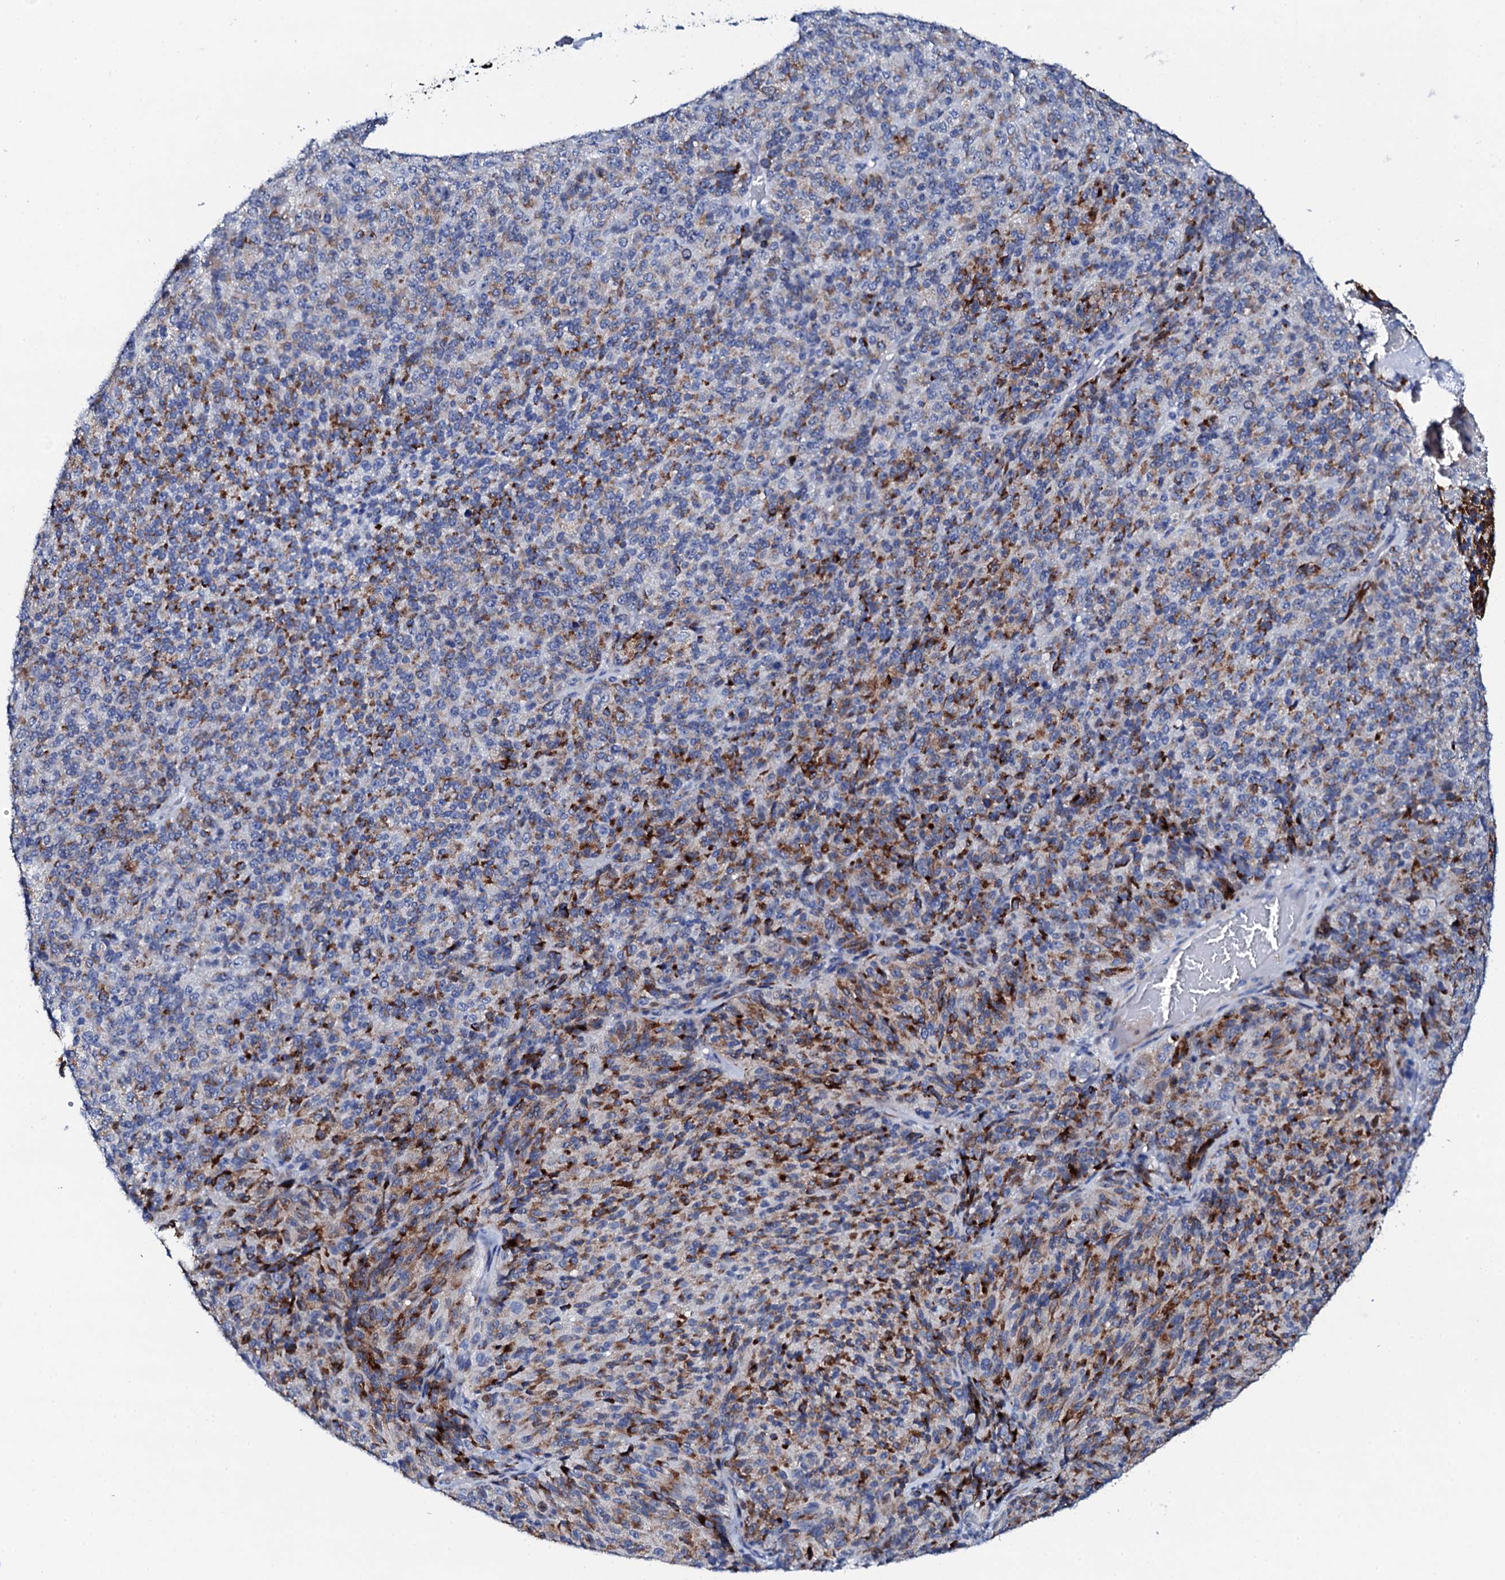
{"staining": {"intensity": "moderate", "quantity": ">75%", "location": "cytoplasmic/membranous"}, "tissue": "melanoma", "cell_type": "Tumor cells", "image_type": "cancer", "snomed": [{"axis": "morphology", "description": "Malignant melanoma, Metastatic site"}, {"axis": "topography", "description": "Brain"}], "caption": "This histopathology image demonstrates IHC staining of melanoma, with medium moderate cytoplasmic/membranous positivity in about >75% of tumor cells.", "gene": "NUDT13", "patient": {"sex": "female", "age": 56}}